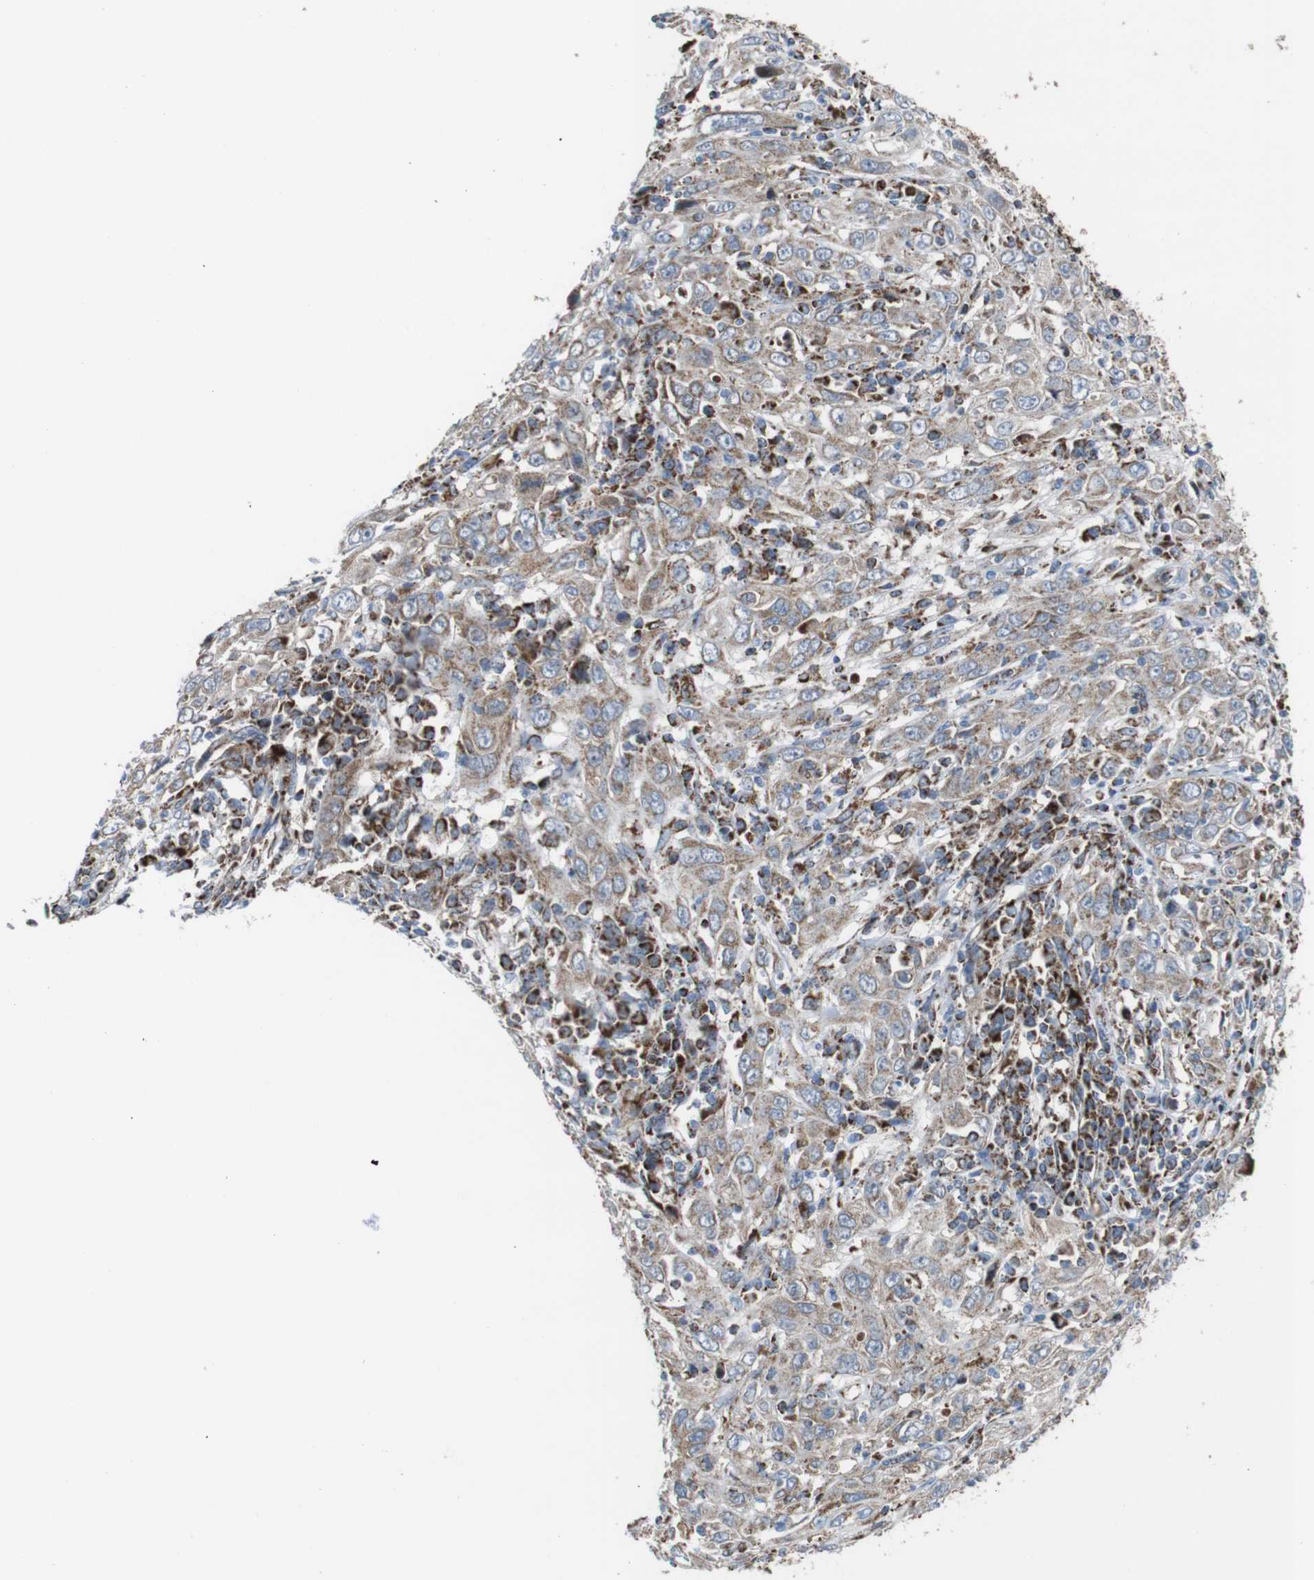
{"staining": {"intensity": "weak", "quantity": "<25%", "location": "cytoplasmic/membranous"}, "tissue": "cervical cancer", "cell_type": "Tumor cells", "image_type": "cancer", "snomed": [{"axis": "morphology", "description": "Squamous cell carcinoma, NOS"}, {"axis": "topography", "description": "Cervix"}], "caption": "Immunohistochemistry image of cervical cancer (squamous cell carcinoma) stained for a protein (brown), which demonstrates no staining in tumor cells.", "gene": "HK1", "patient": {"sex": "female", "age": 46}}